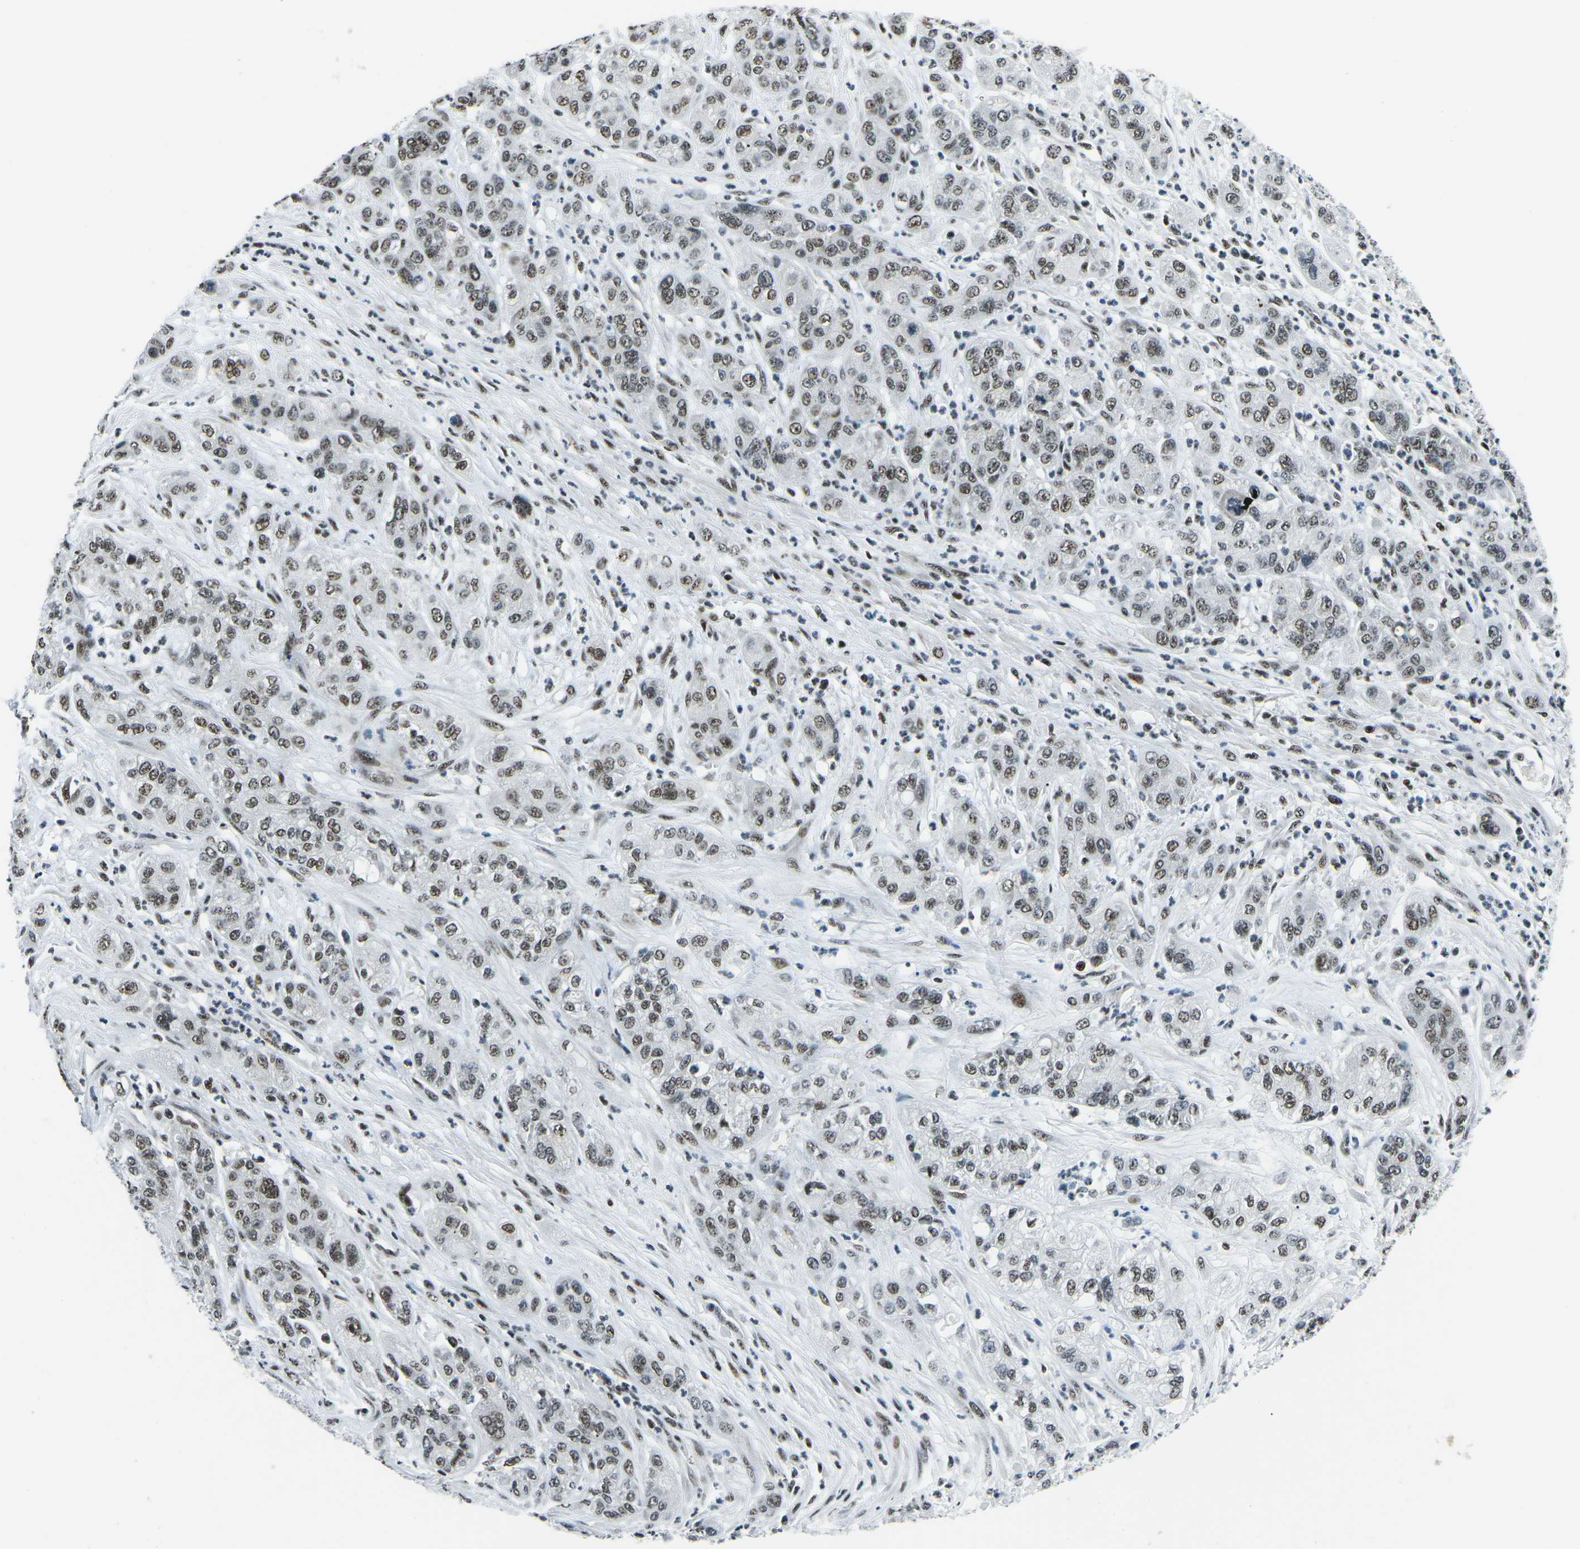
{"staining": {"intensity": "moderate", "quantity": ">75%", "location": "nuclear"}, "tissue": "pancreatic cancer", "cell_type": "Tumor cells", "image_type": "cancer", "snomed": [{"axis": "morphology", "description": "Adenocarcinoma, NOS"}, {"axis": "topography", "description": "Pancreas"}], "caption": "This micrograph shows immunohistochemistry (IHC) staining of human adenocarcinoma (pancreatic), with medium moderate nuclear positivity in about >75% of tumor cells.", "gene": "RBL2", "patient": {"sex": "female", "age": 78}}